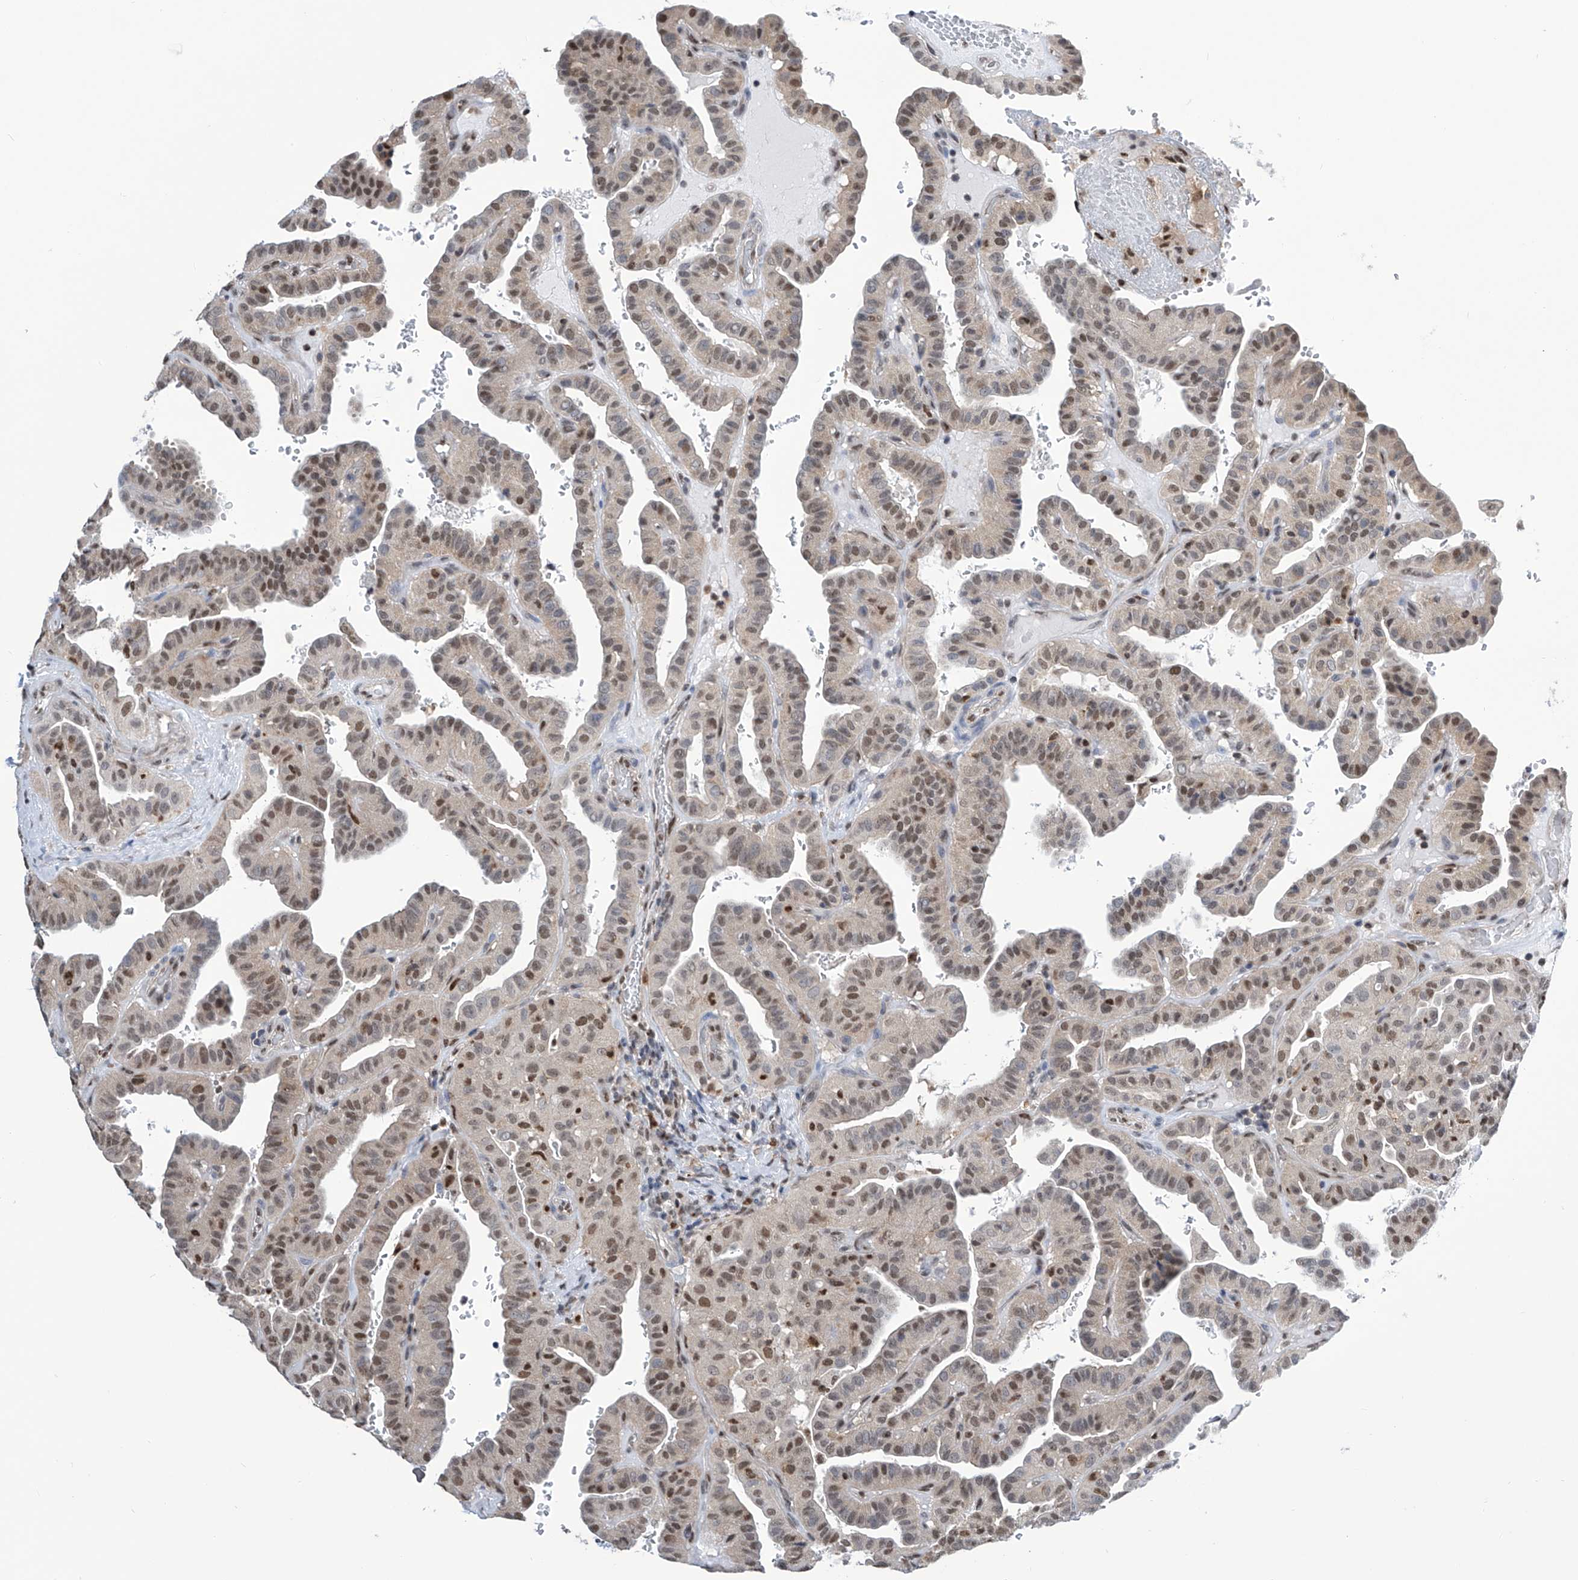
{"staining": {"intensity": "moderate", "quantity": "25%-75%", "location": "nuclear"}, "tissue": "thyroid cancer", "cell_type": "Tumor cells", "image_type": "cancer", "snomed": [{"axis": "morphology", "description": "Papillary adenocarcinoma, NOS"}, {"axis": "topography", "description": "Thyroid gland"}], "caption": "This photomicrograph displays immunohistochemistry (IHC) staining of human thyroid papillary adenocarcinoma, with medium moderate nuclear expression in about 25%-75% of tumor cells.", "gene": "SREBF2", "patient": {"sex": "male", "age": 77}}